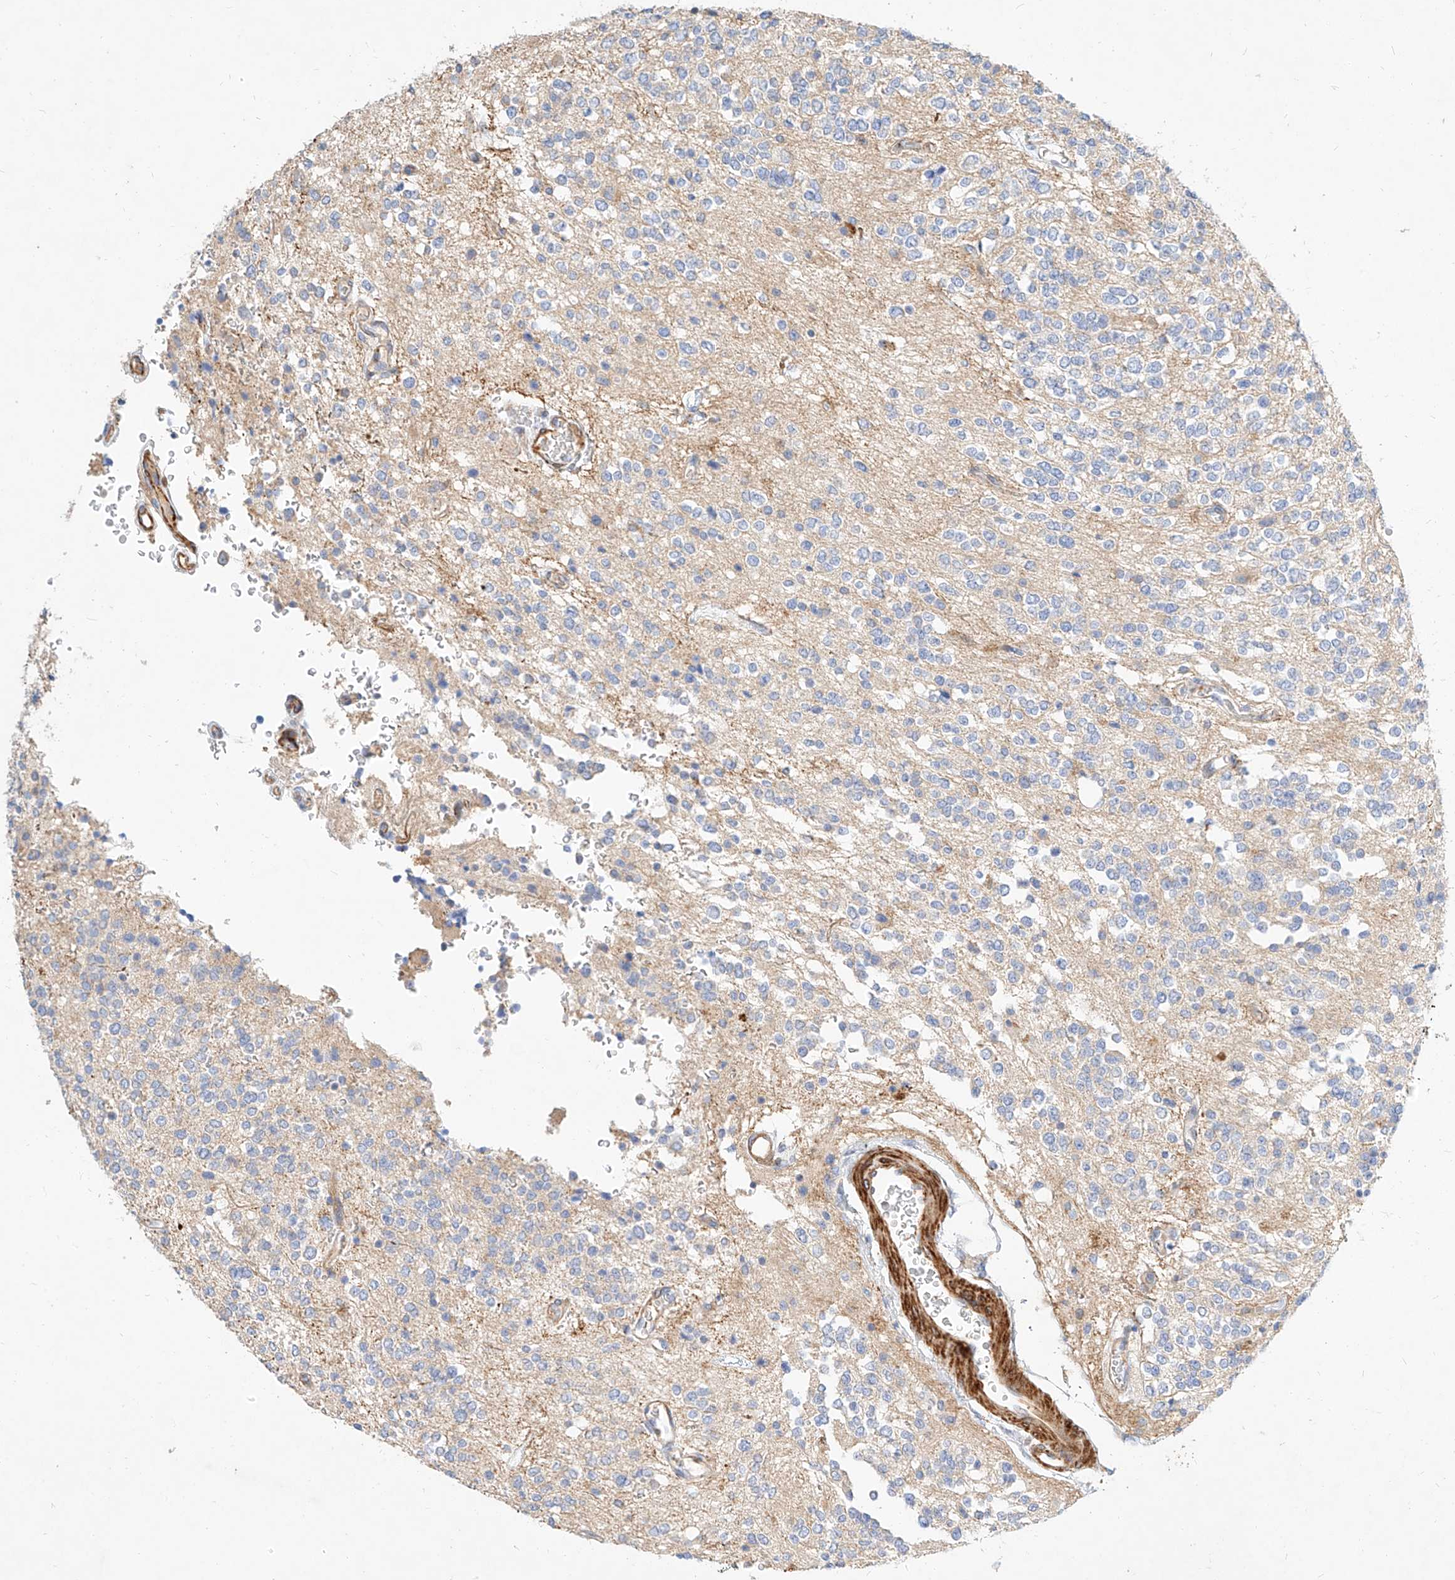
{"staining": {"intensity": "negative", "quantity": "none", "location": "none"}, "tissue": "glioma", "cell_type": "Tumor cells", "image_type": "cancer", "snomed": [{"axis": "morphology", "description": "Glioma, malignant, High grade"}, {"axis": "topography", "description": "Brain"}], "caption": "Tumor cells show no significant expression in glioma.", "gene": "KCNH5", "patient": {"sex": "male", "age": 34}}